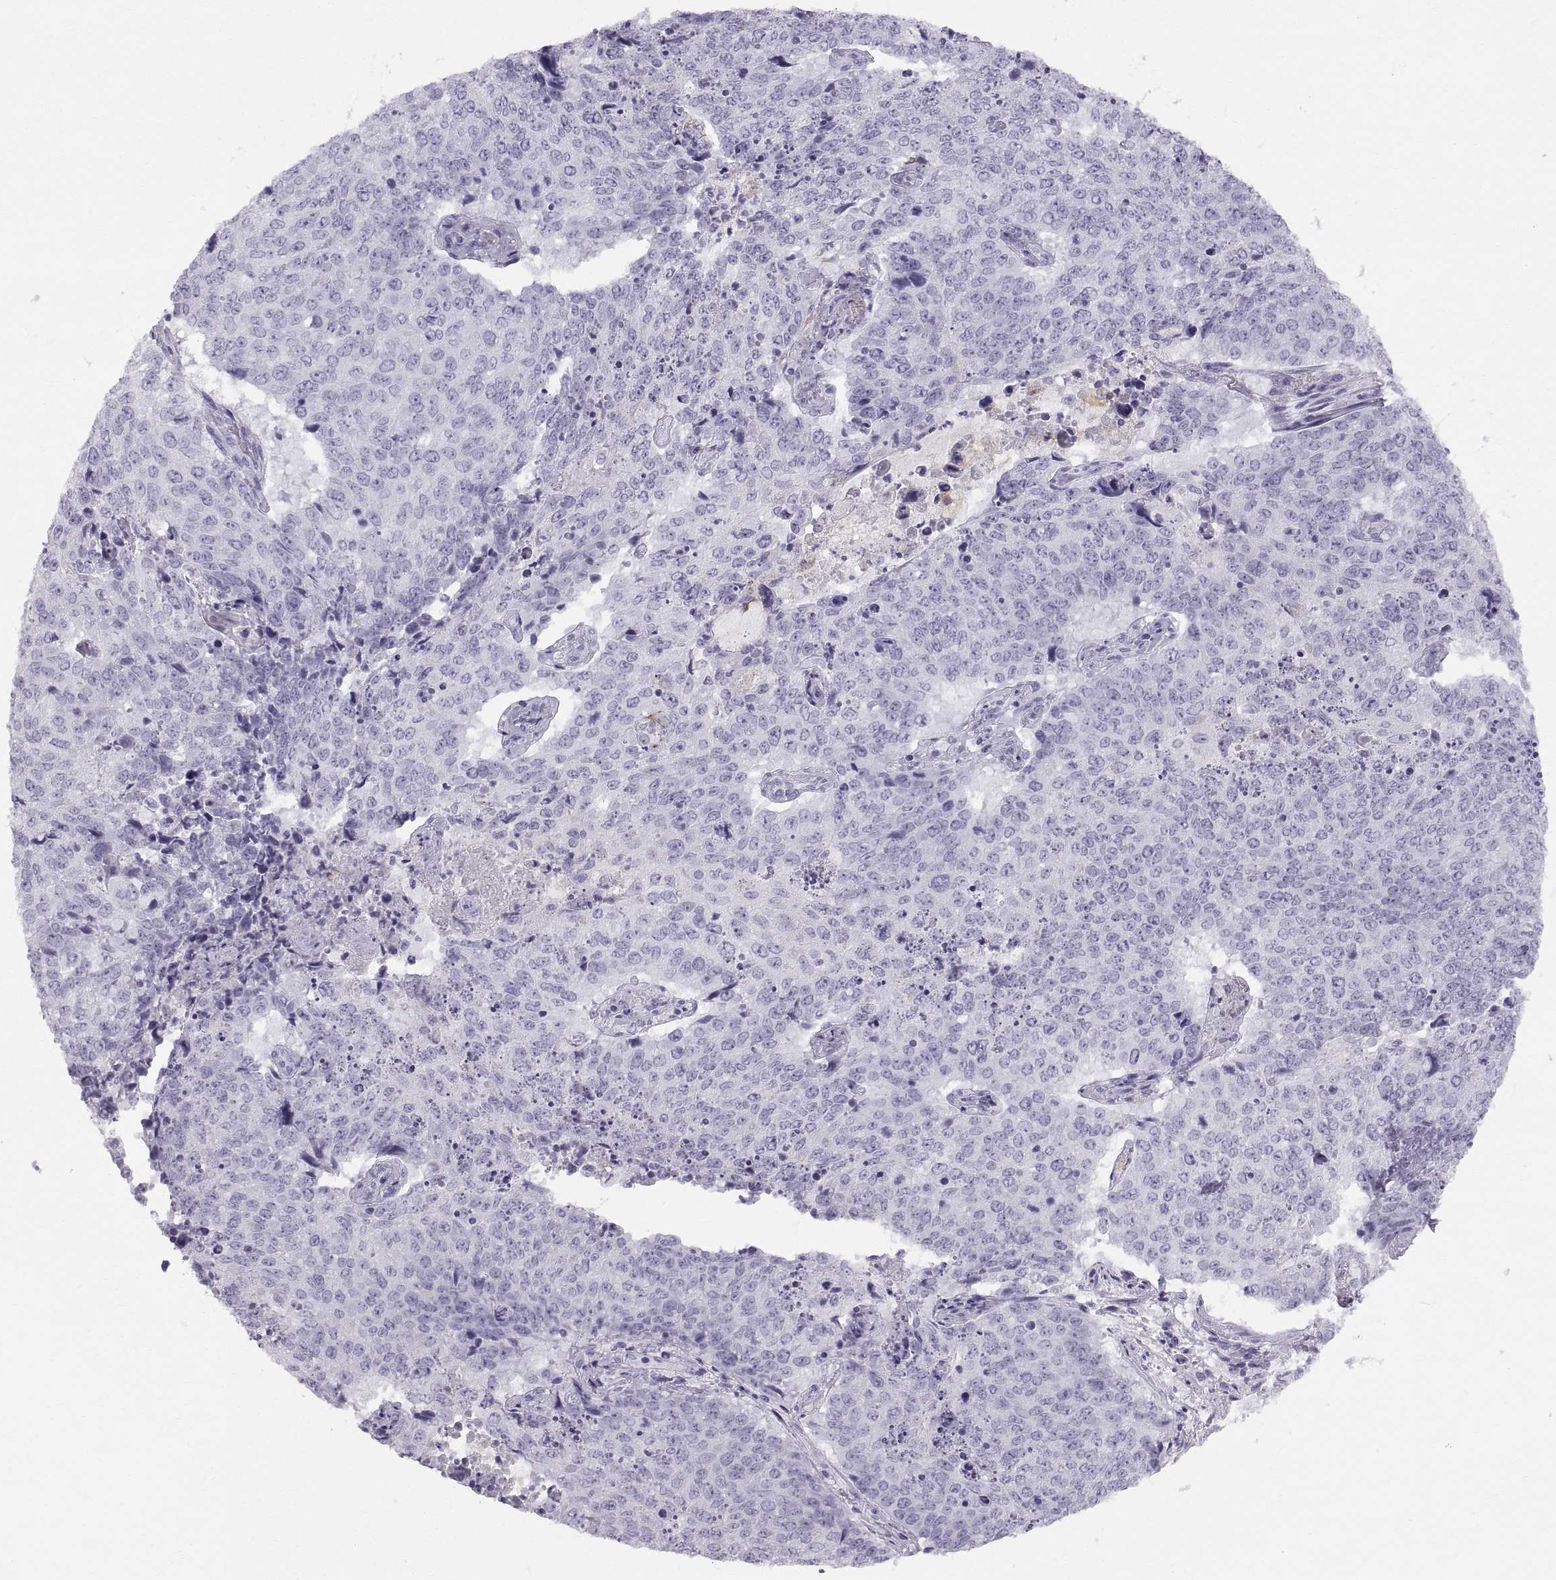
{"staining": {"intensity": "negative", "quantity": "none", "location": "none"}, "tissue": "lung cancer", "cell_type": "Tumor cells", "image_type": "cancer", "snomed": [{"axis": "morphology", "description": "Normal tissue, NOS"}, {"axis": "morphology", "description": "Squamous cell carcinoma, NOS"}, {"axis": "topography", "description": "Bronchus"}, {"axis": "topography", "description": "Lung"}], "caption": "A high-resolution micrograph shows IHC staining of squamous cell carcinoma (lung), which exhibits no significant expression in tumor cells. (DAB (3,3'-diaminobenzidine) immunohistochemistry with hematoxylin counter stain).", "gene": "SLC22A6", "patient": {"sex": "male", "age": 64}}